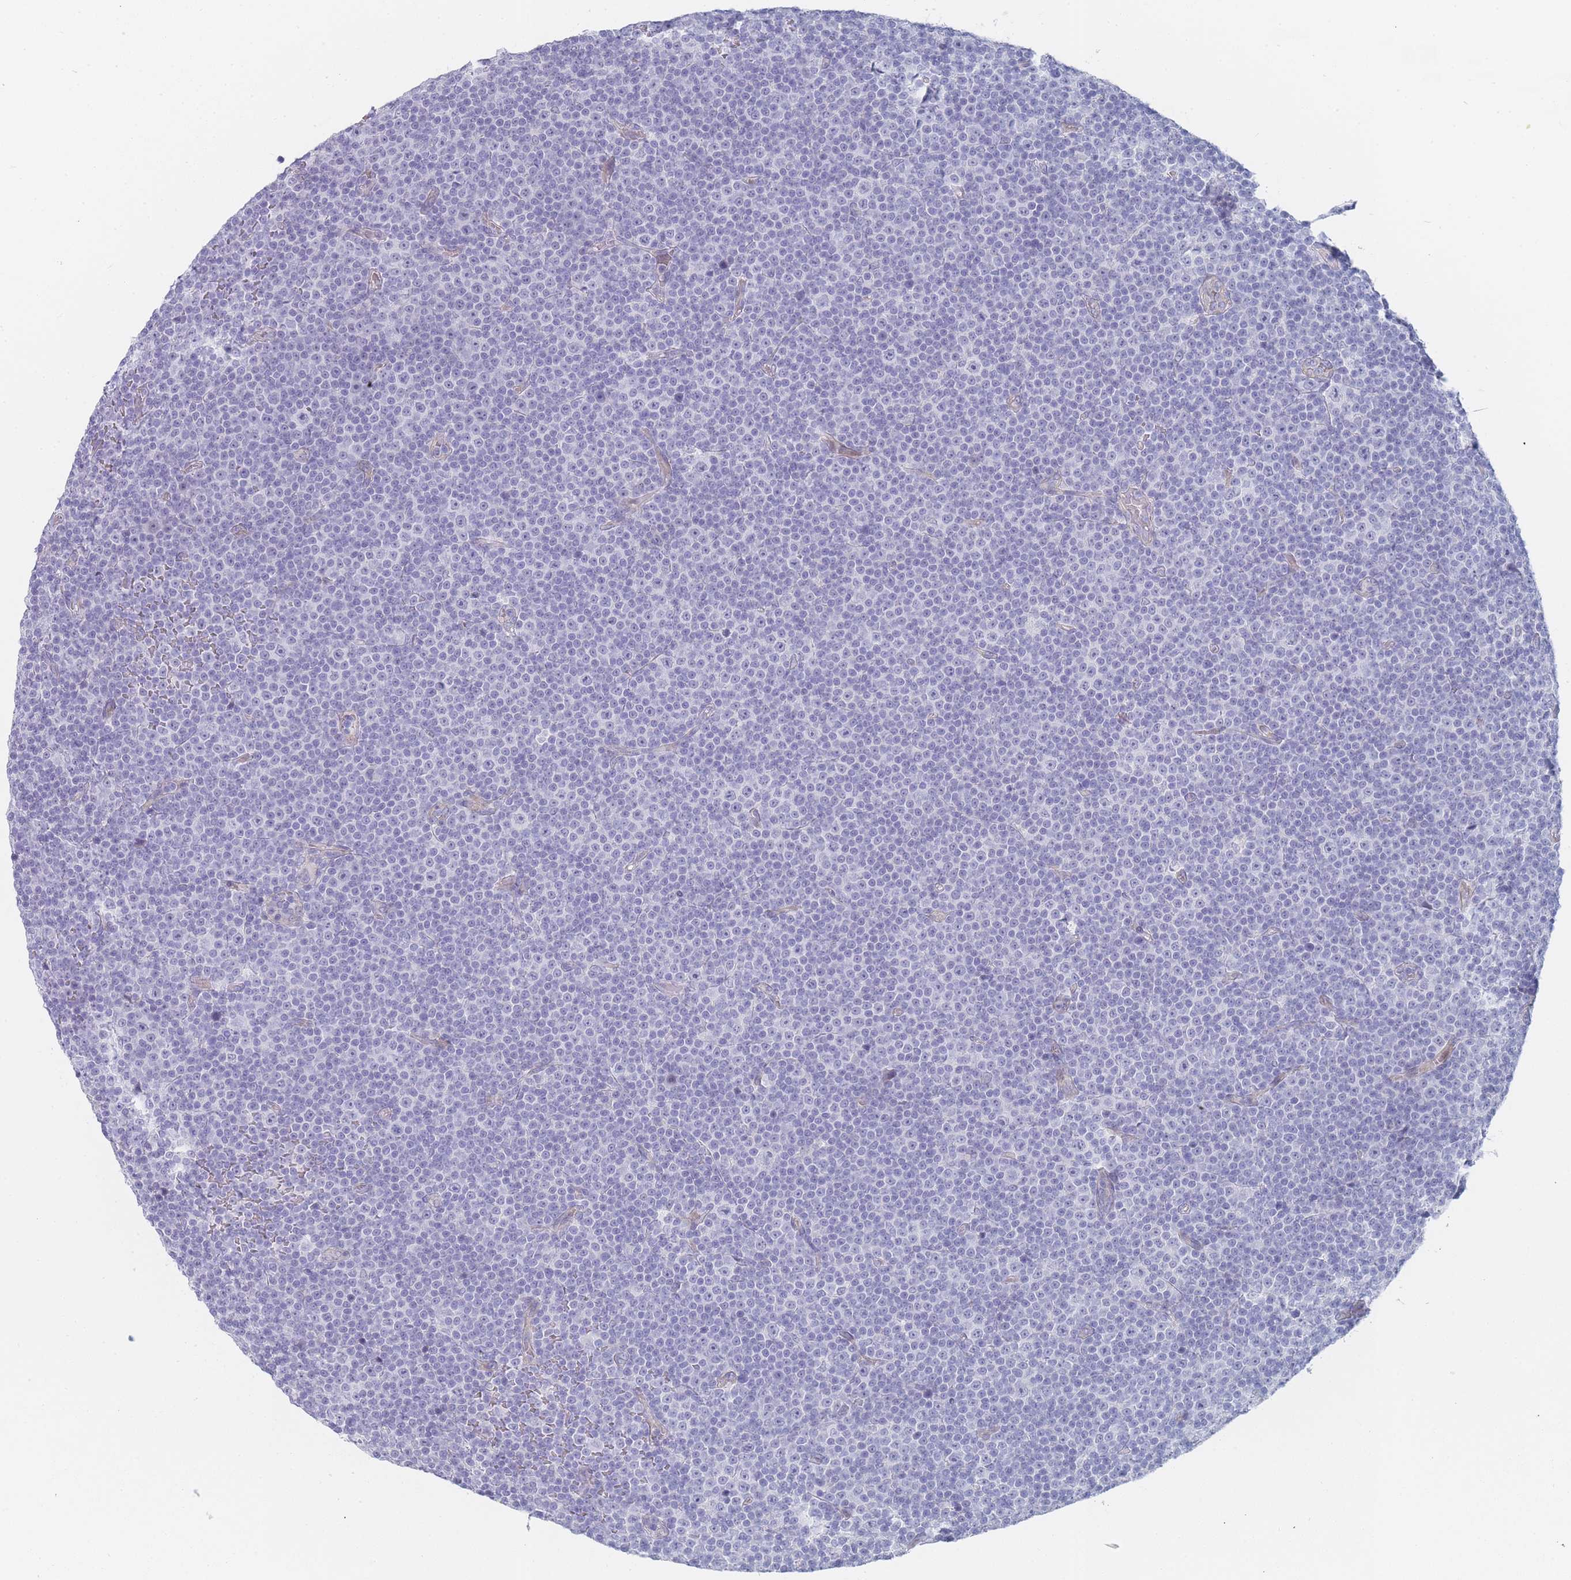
{"staining": {"intensity": "negative", "quantity": "none", "location": "none"}, "tissue": "lymphoma", "cell_type": "Tumor cells", "image_type": "cancer", "snomed": [{"axis": "morphology", "description": "Malignant lymphoma, non-Hodgkin's type, Low grade"}, {"axis": "topography", "description": "Lymph node"}], "caption": "A micrograph of human lymphoma is negative for staining in tumor cells.", "gene": "IMPG1", "patient": {"sex": "female", "age": 67}}